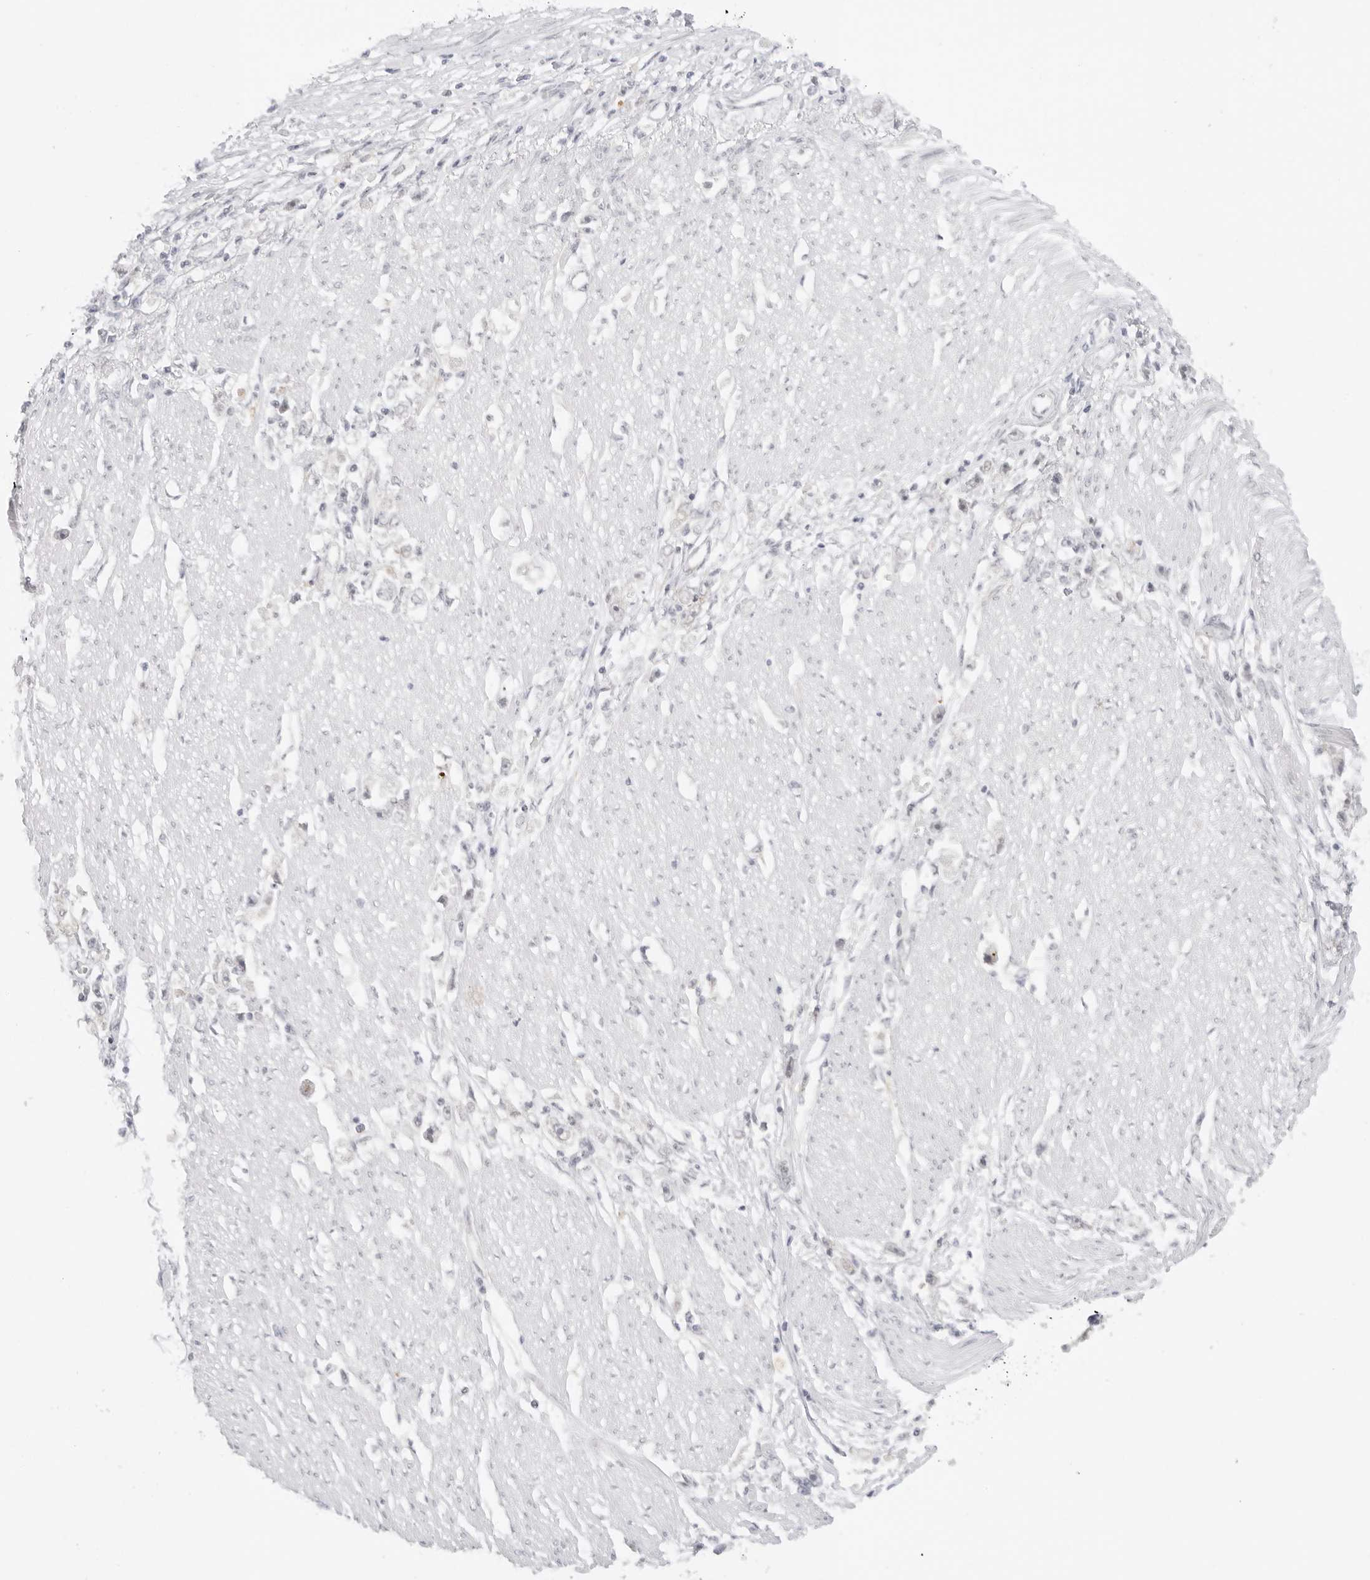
{"staining": {"intensity": "negative", "quantity": "none", "location": "none"}, "tissue": "stomach cancer", "cell_type": "Tumor cells", "image_type": "cancer", "snomed": [{"axis": "morphology", "description": "Adenocarcinoma, NOS"}, {"axis": "topography", "description": "Stomach"}], "caption": "Human stomach adenocarcinoma stained for a protein using immunohistochemistry exhibits no expression in tumor cells.", "gene": "MED18", "patient": {"sex": "female", "age": 59}}